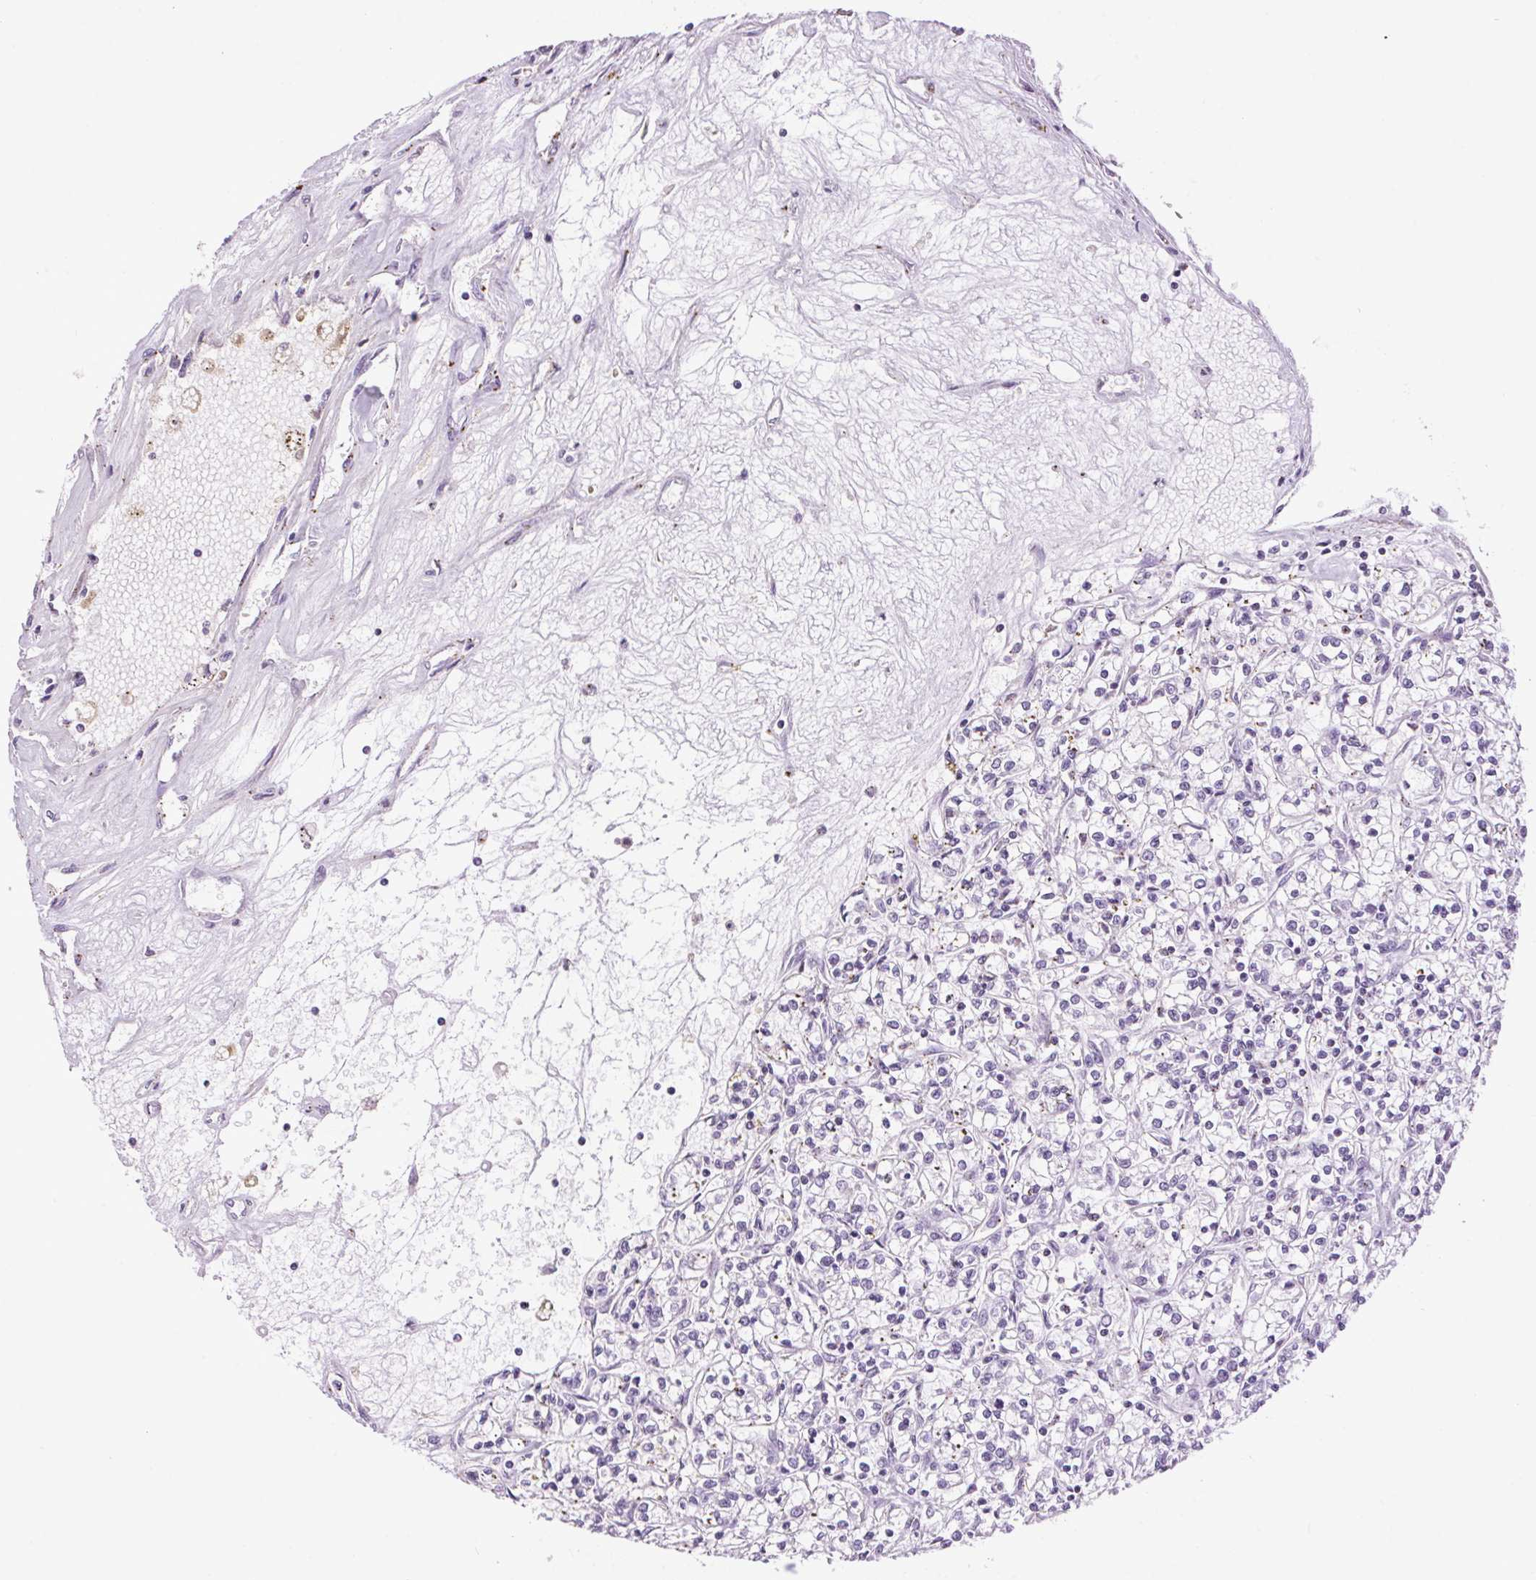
{"staining": {"intensity": "negative", "quantity": "none", "location": "none"}, "tissue": "renal cancer", "cell_type": "Tumor cells", "image_type": "cancer", "snomed": [{"axis": "morphology", "description": "Adenocarcinoma, NOS"}, {"axis": "topography", "description": "Kidney"}], "caption": "IHC of human renal cancer (adenocarcinoma) reveals no positivity in tumor cells.", "gene": "TMEM88B", "patient": {"sex": "female", "age": 59}}